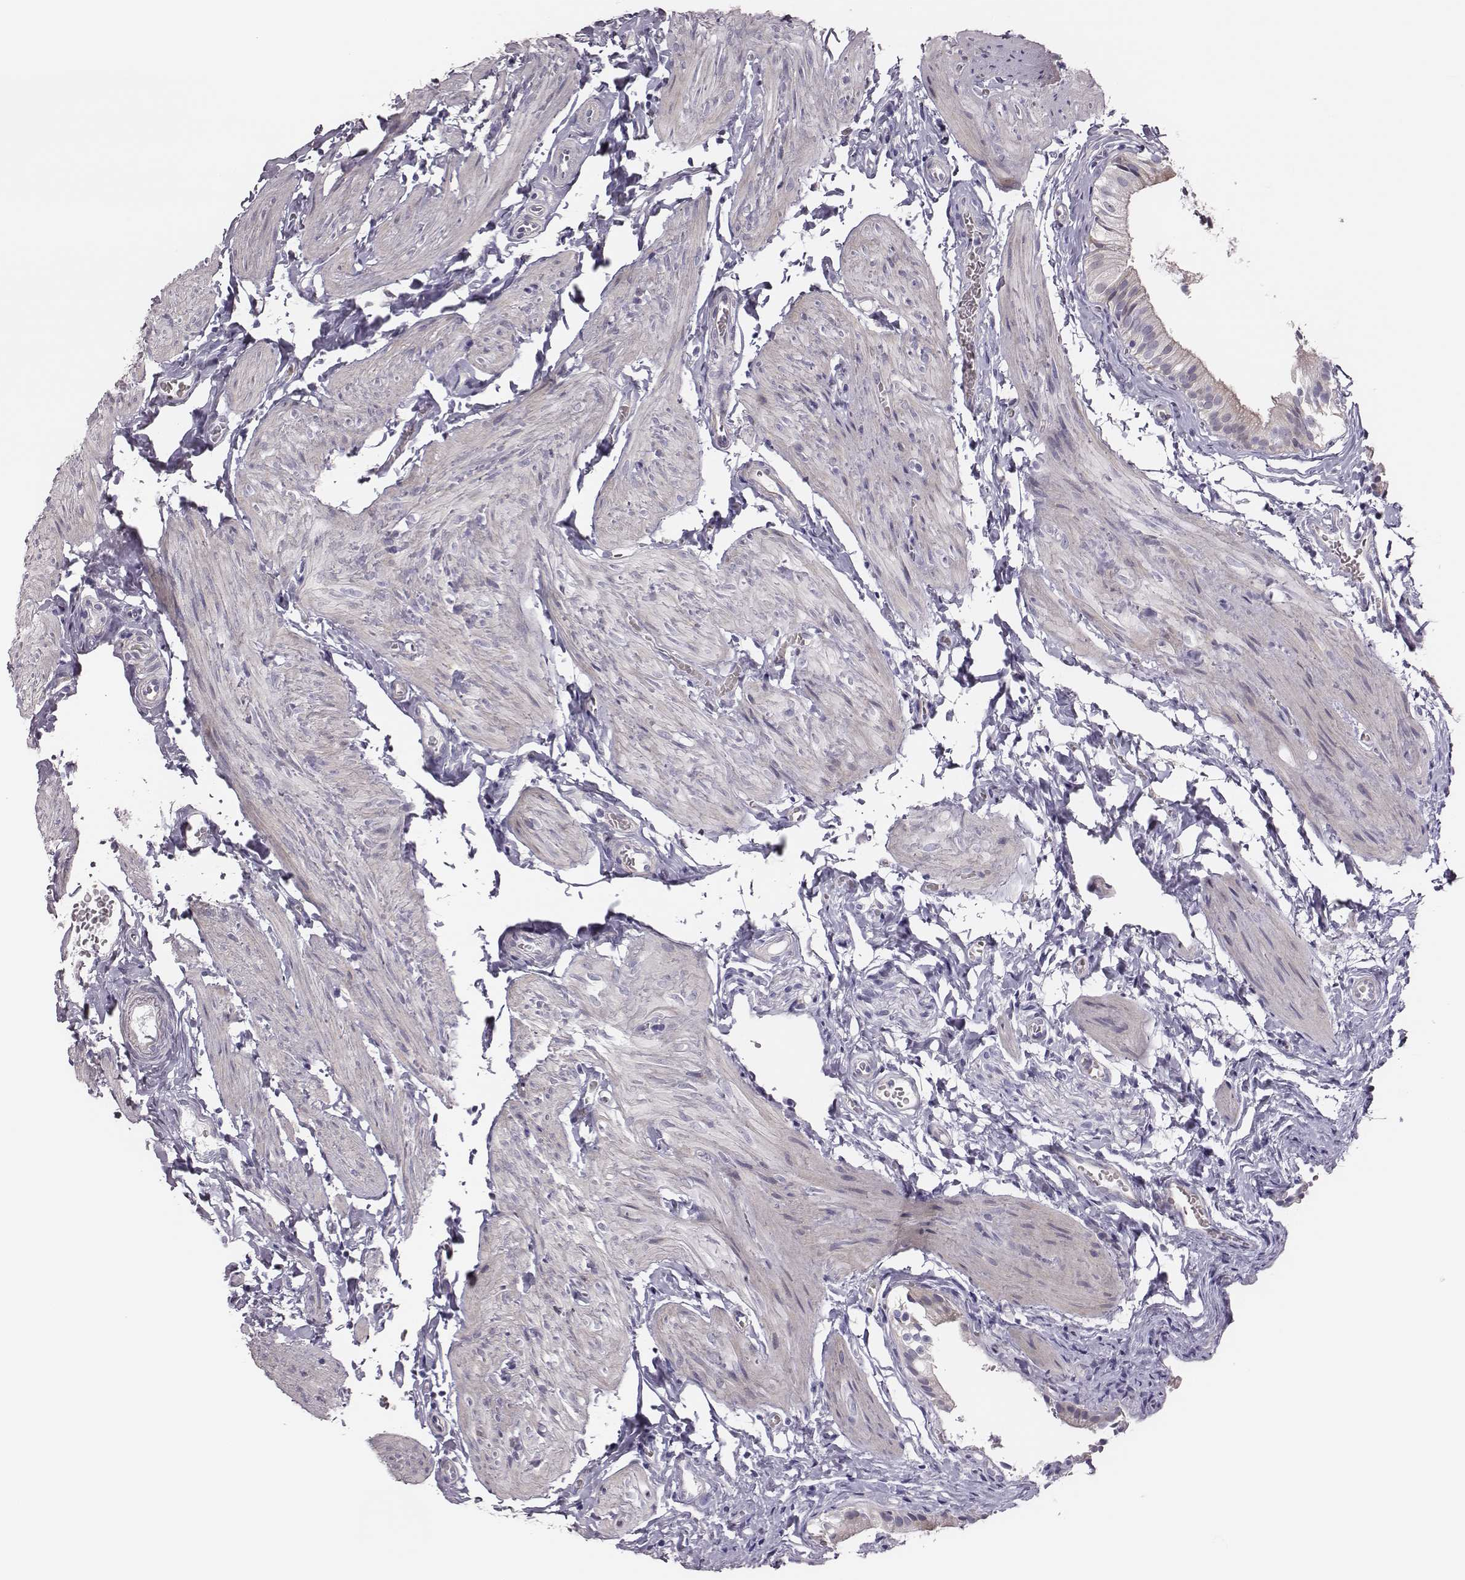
{"staining": {"intensity": "weak", "quantity": "<25%", "location": "cytoplasmic/membranous"}, "tissue": "gallbladder", "cell_type": "Glandular cells", "image_type": "normal", "snomed": [{"axis": "morphology", "description": "Normal tissue, NOS"}, {"axis": "topography", "description": "Gallbladder"}], "caption": "Immunohistochemical staining of unremarkable gallbladder exhibits no significant expression in glandular cells. (Immunohistochemistry, brightfield microscopy, high magnification).", "gene": "SCML2", "patient": {"sex": "female", "age": 47}}